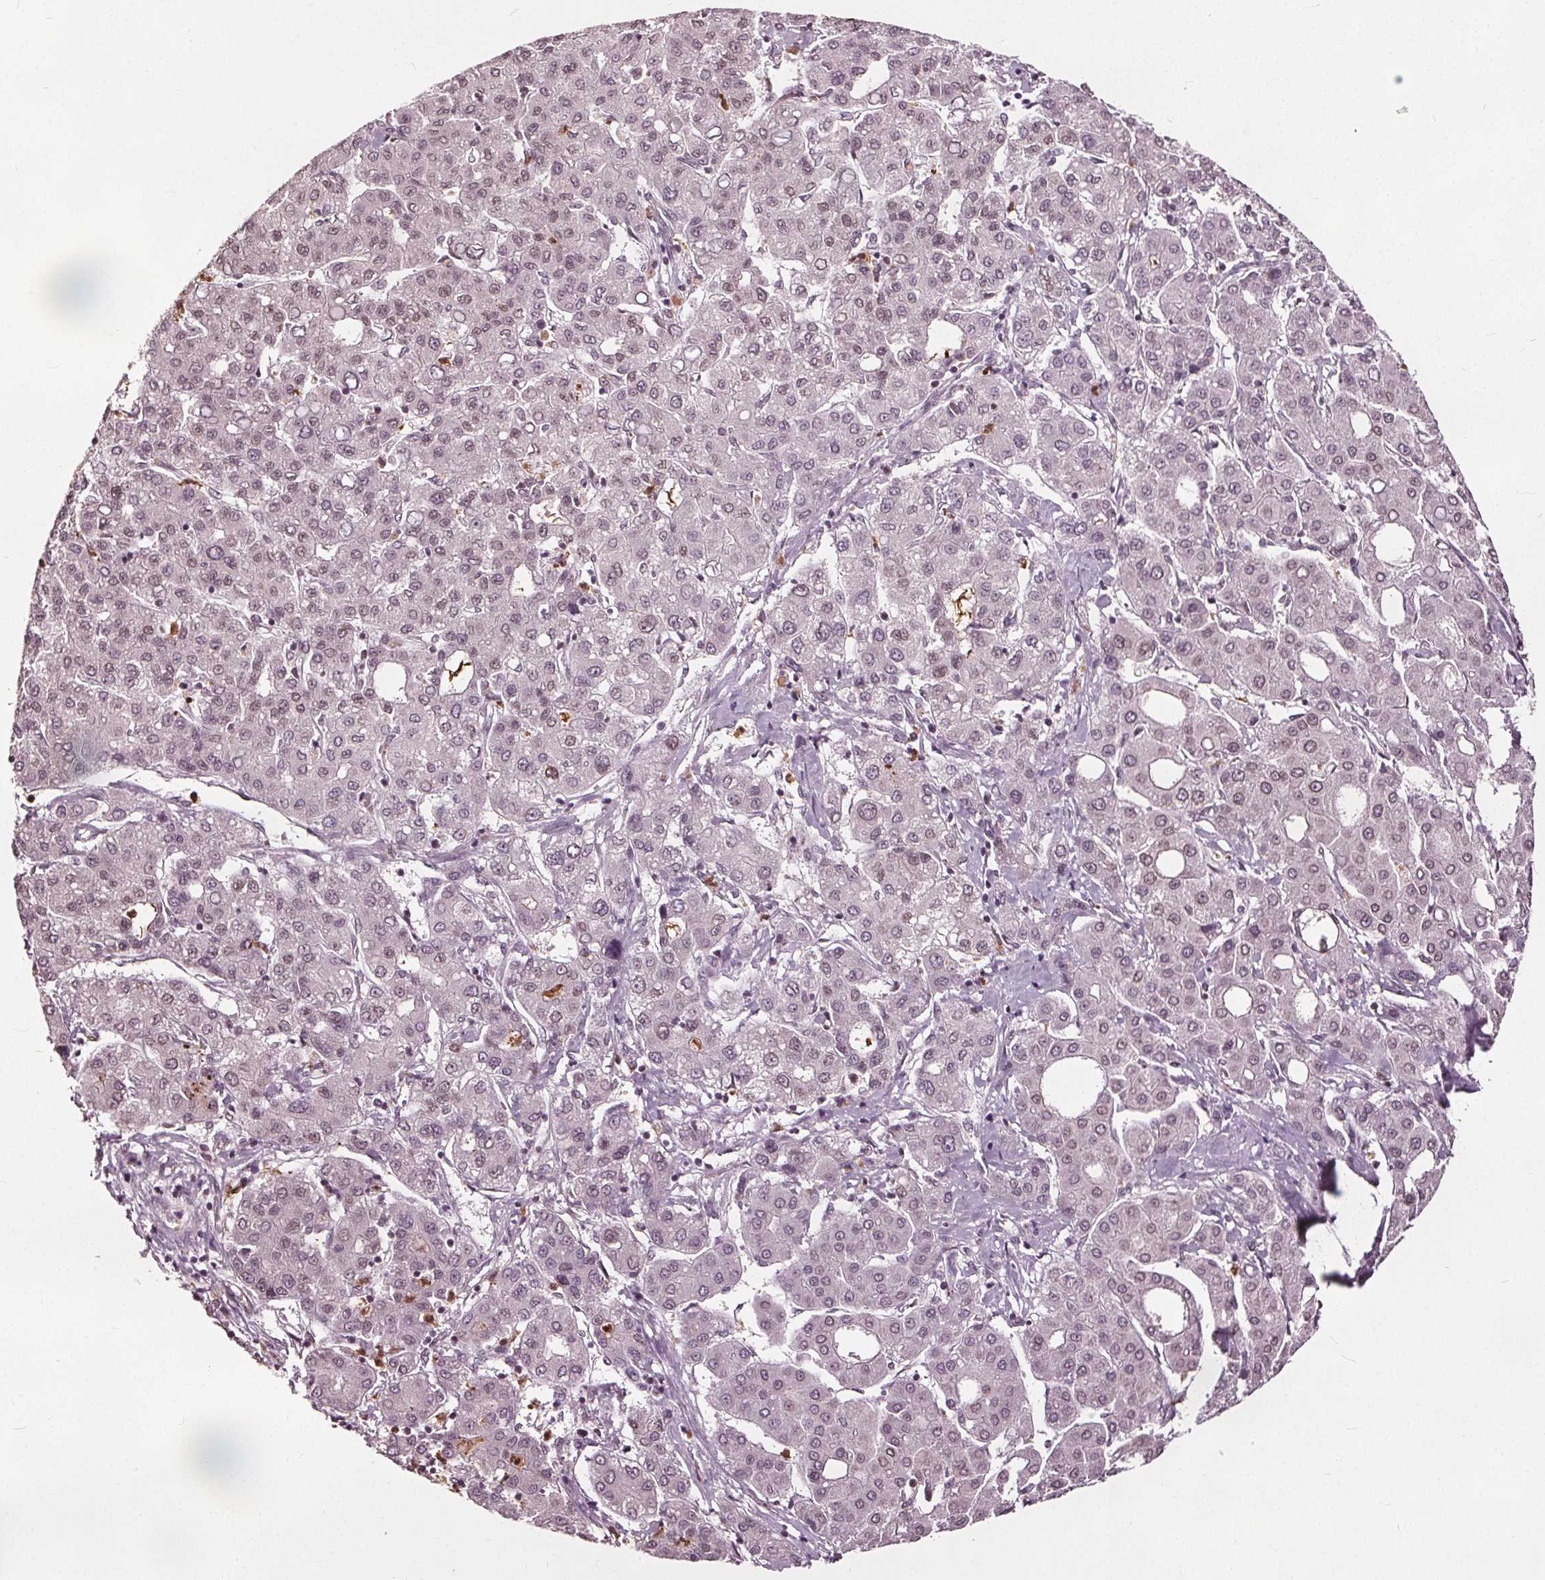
{"staining": {"intensity": "negative", "quantity": "none", "location": "none"}, "tissue": "liver cancer", "cell_type": "Tumor cells", "image_type": "cancer", "snomed": [{"axis": "morphology", "description": "Carcinoma, Hepatocellular, NOS"}, {"axis": "topography", "description": "Liver"}], "caption": "This is an immunohistochemistry micrograph of liver hepatocellular carcinoma. There is no expression in tumor cells.", "gene": "TTC39C", "patient": {"sex": "male", "age": 65}}